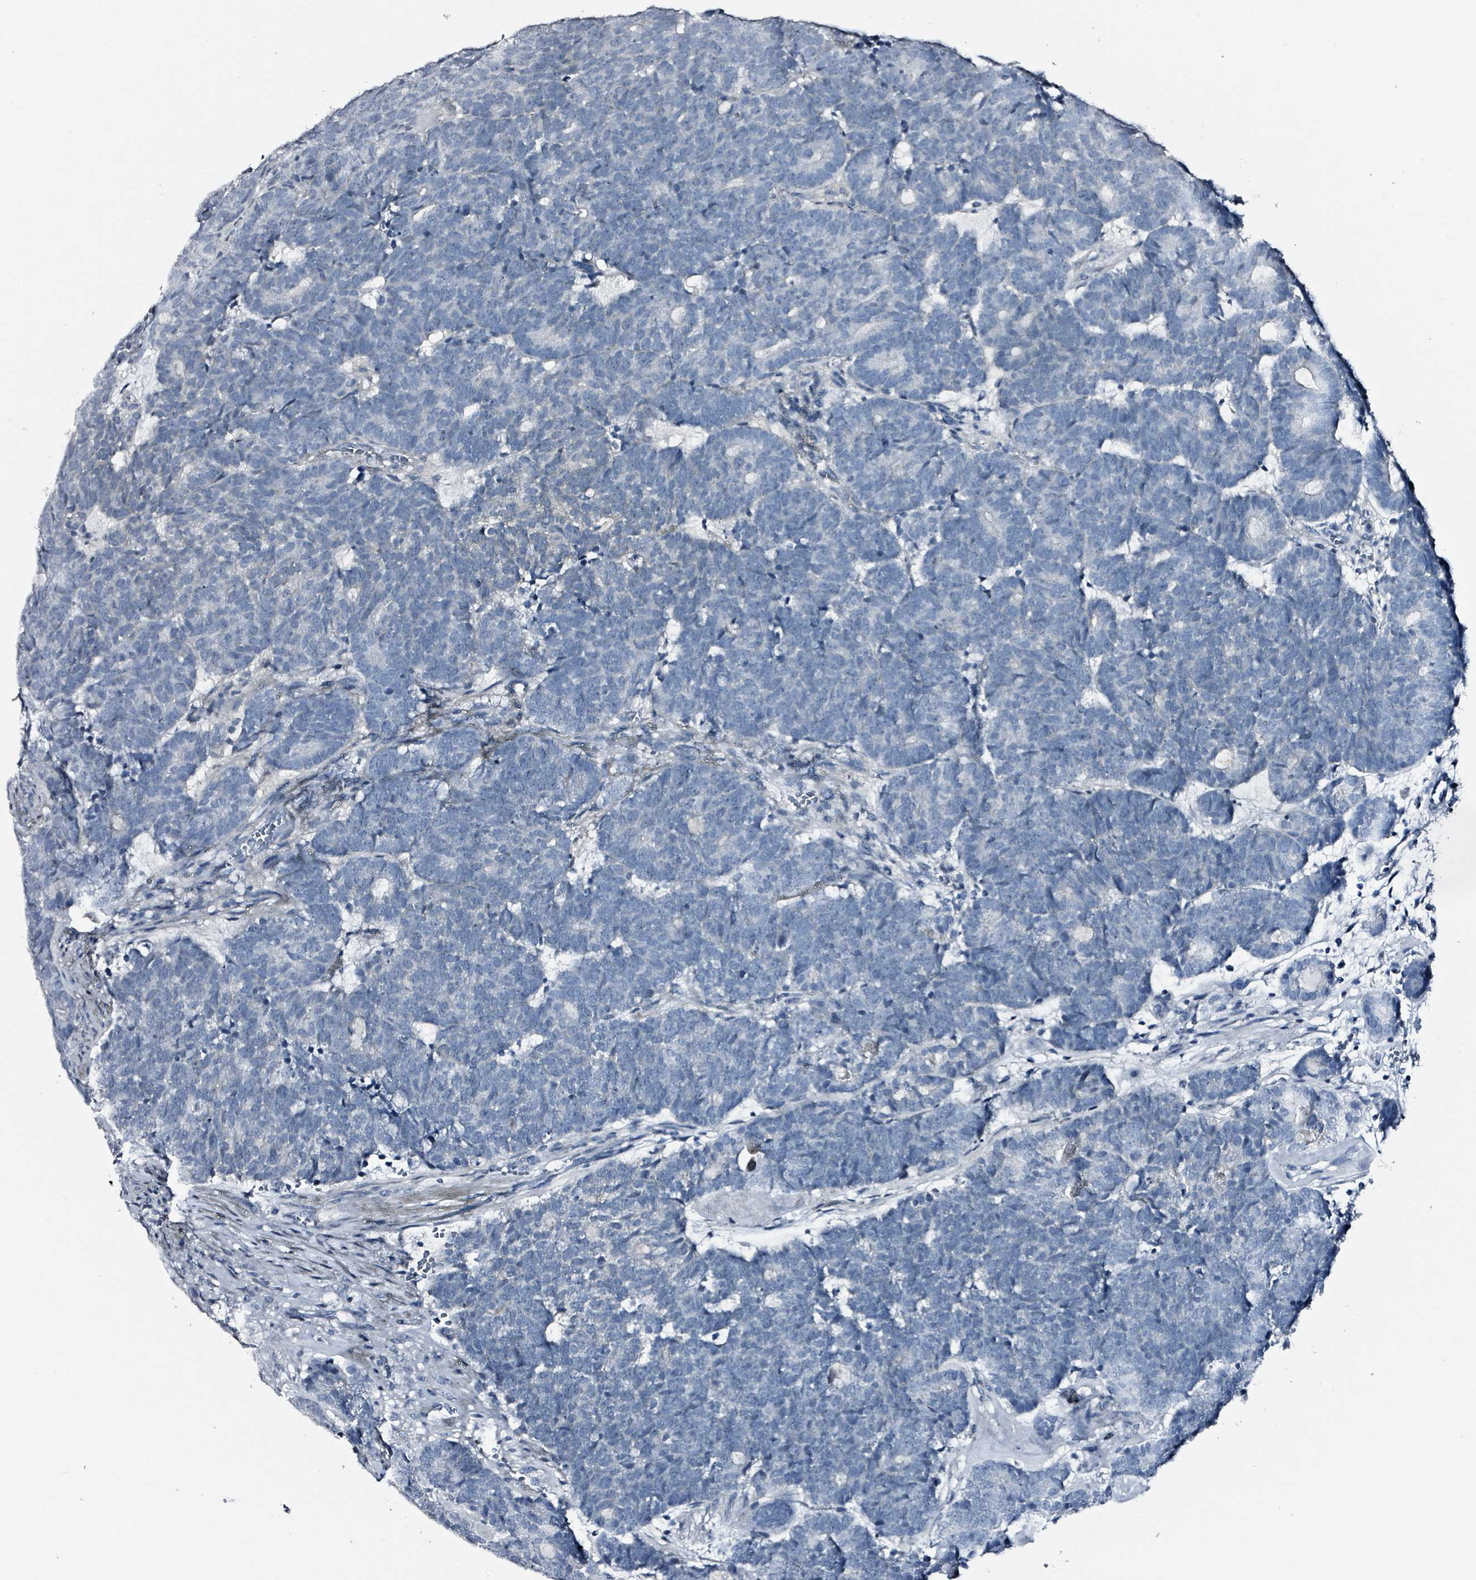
{"staining": {"intensity": "negative", "quantity": "none", "location": "none"}, "tissue": "head and neck cancer", "cell_type": "Tumor cells", "image_type": "cancer", "snomed": [{"axis": "morphology", "description": "Adenocarcinoma, NOS"}, {"axis": "topography", "description": "Head-Neck"}], "caption": "Immunohistochemical staining of human adenocarcinoma (head and neck) reveals no significant positivity in tumor cells. The staining was performed using DAB to visualize the protein expression in brown, while the nuclei were stained in blue with hematoxylin (Magnification: 20x).", "gene": "CA9", "patient": {"sex": "female", "age": 81}}